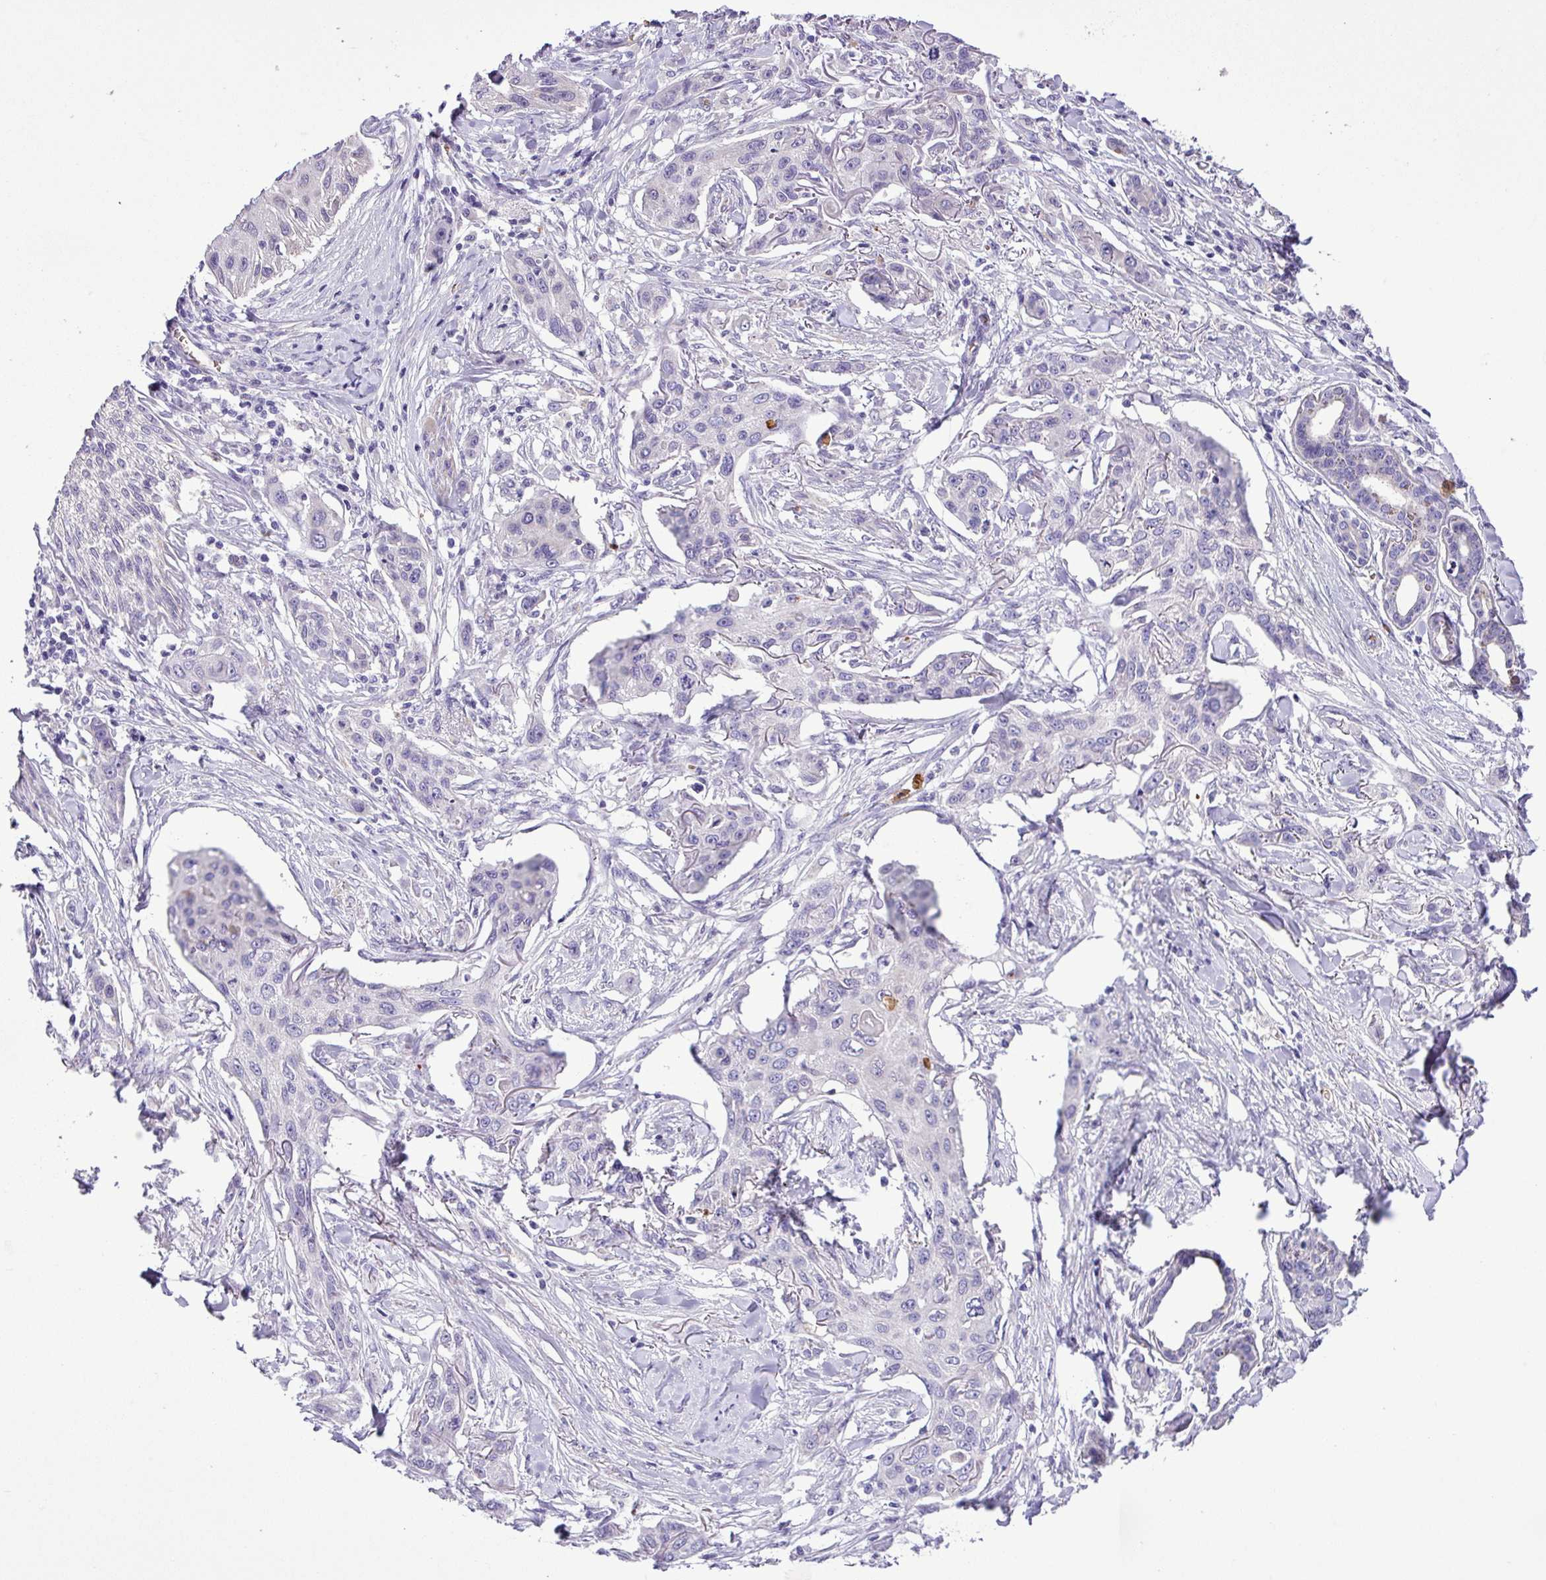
{"staining": {"intensity": "negative", "quantity": "none", "location": "none"}, "tissue": "skin cancer", "cell_type": "Tumor cells", "image_type": "cancer", "snomed": [{"axis": "morphology", "description": "Squamous cell carcinoma, NOS"}, {"axis": "topography", "description": "Skin"}], "caption": "DAB immunohistochemical staining of skin cancer reveals no significant positivity in tumor cells. The staining was performed using DAB (3,3'-diaminobenzidine) to visualize the protein expression in brown, while the nuclei were stained in blue with hematoxylin (Magnification: 20x).", "gene": "MGAT4B", "patient": {"sex": "male", "age": 63}}